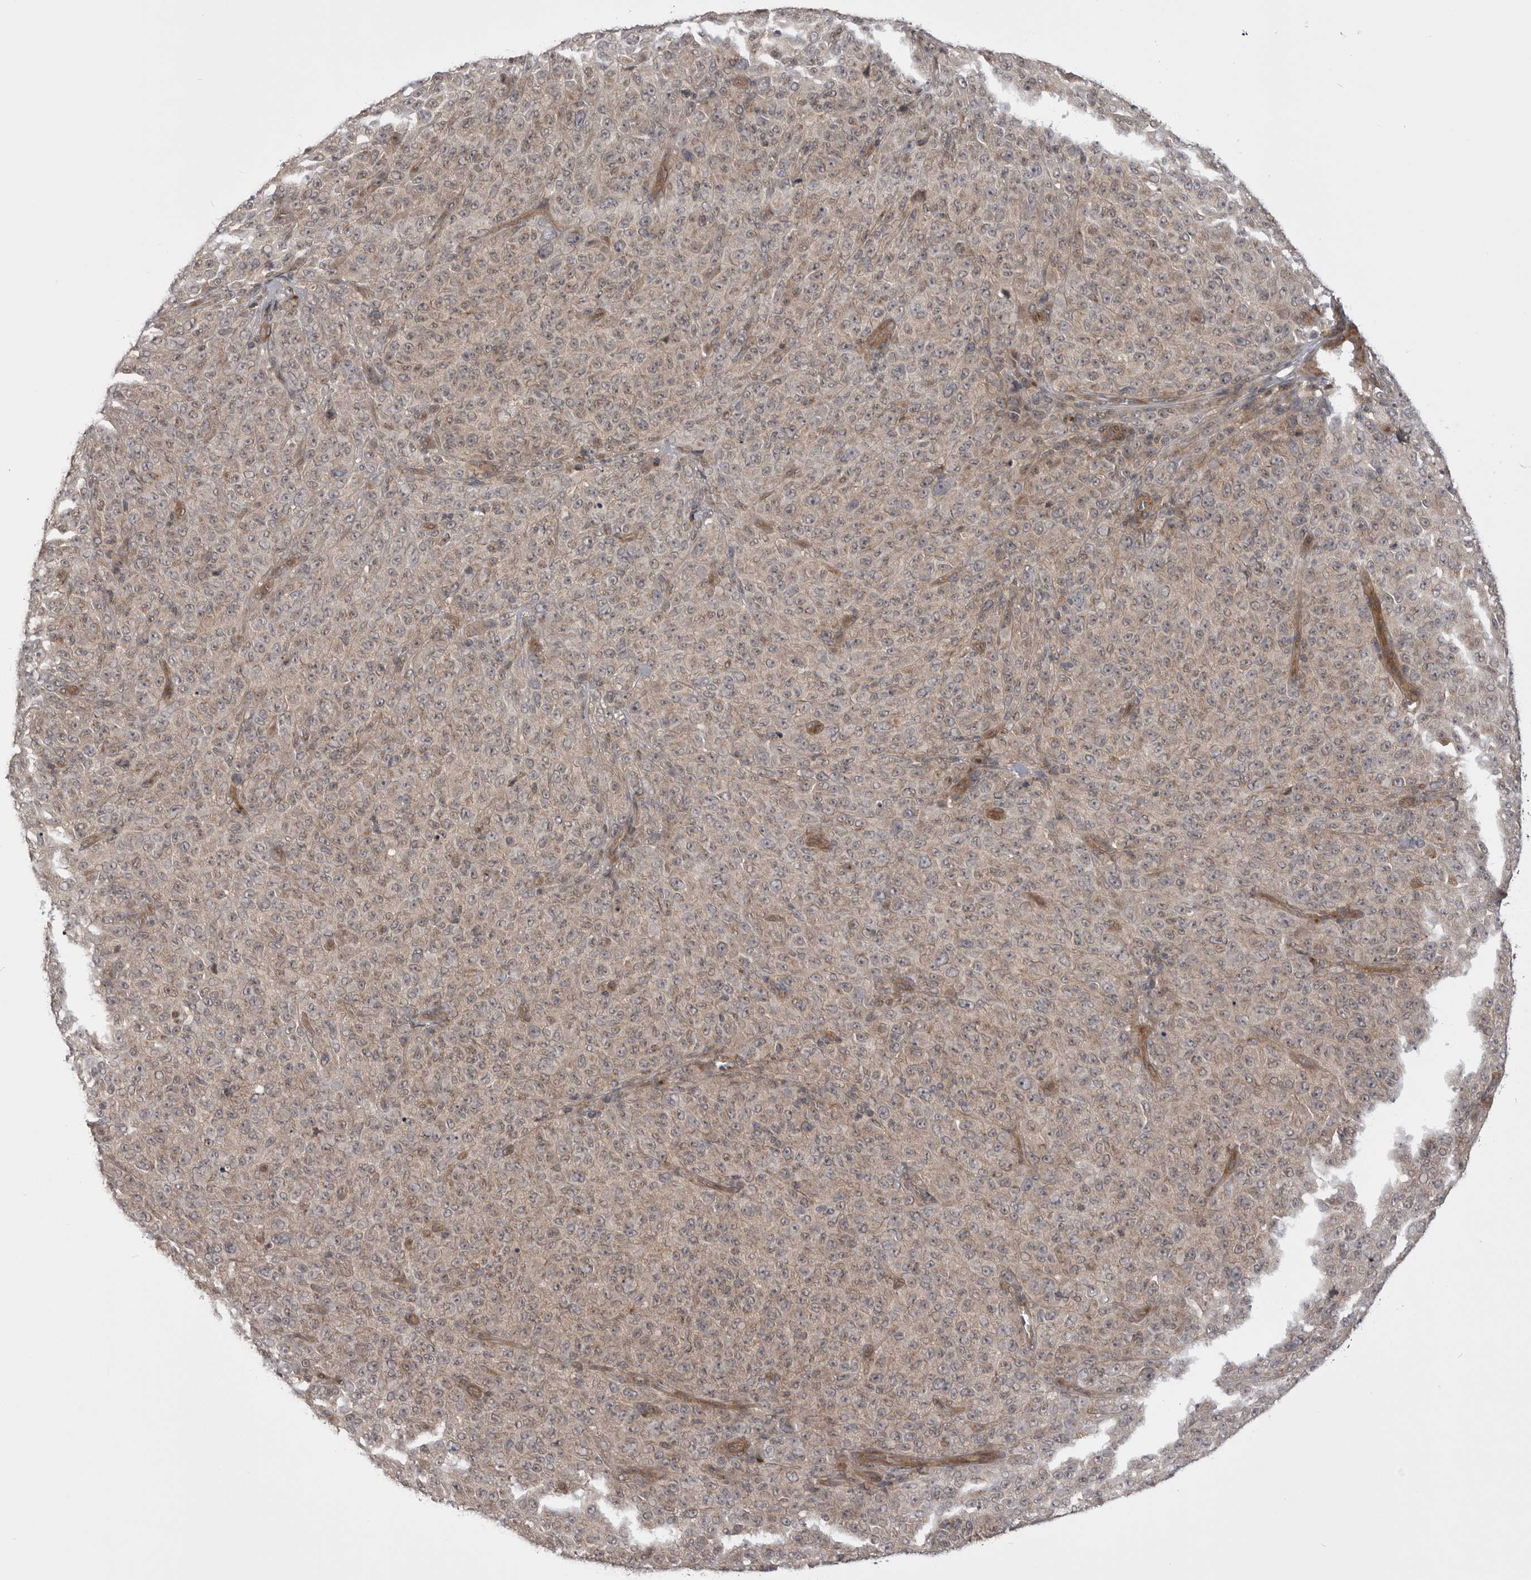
{"staining": {"intensity": "negative", "quantity": "none", "location": "none"}, "tissue": "melanoma", "cell_type": "Tumor cells", "image_type": "cancer", "snomed": [{"axis": "morphology", "description": "Malignant melanoma, NOS"}, {"axis": "topography", "description": "Skin"}], "caption": "Tumor cells show no significant protein staining in malignant melanoma.", "gene": "PDCL", "patient": {"sex": "female", "age": 82}}